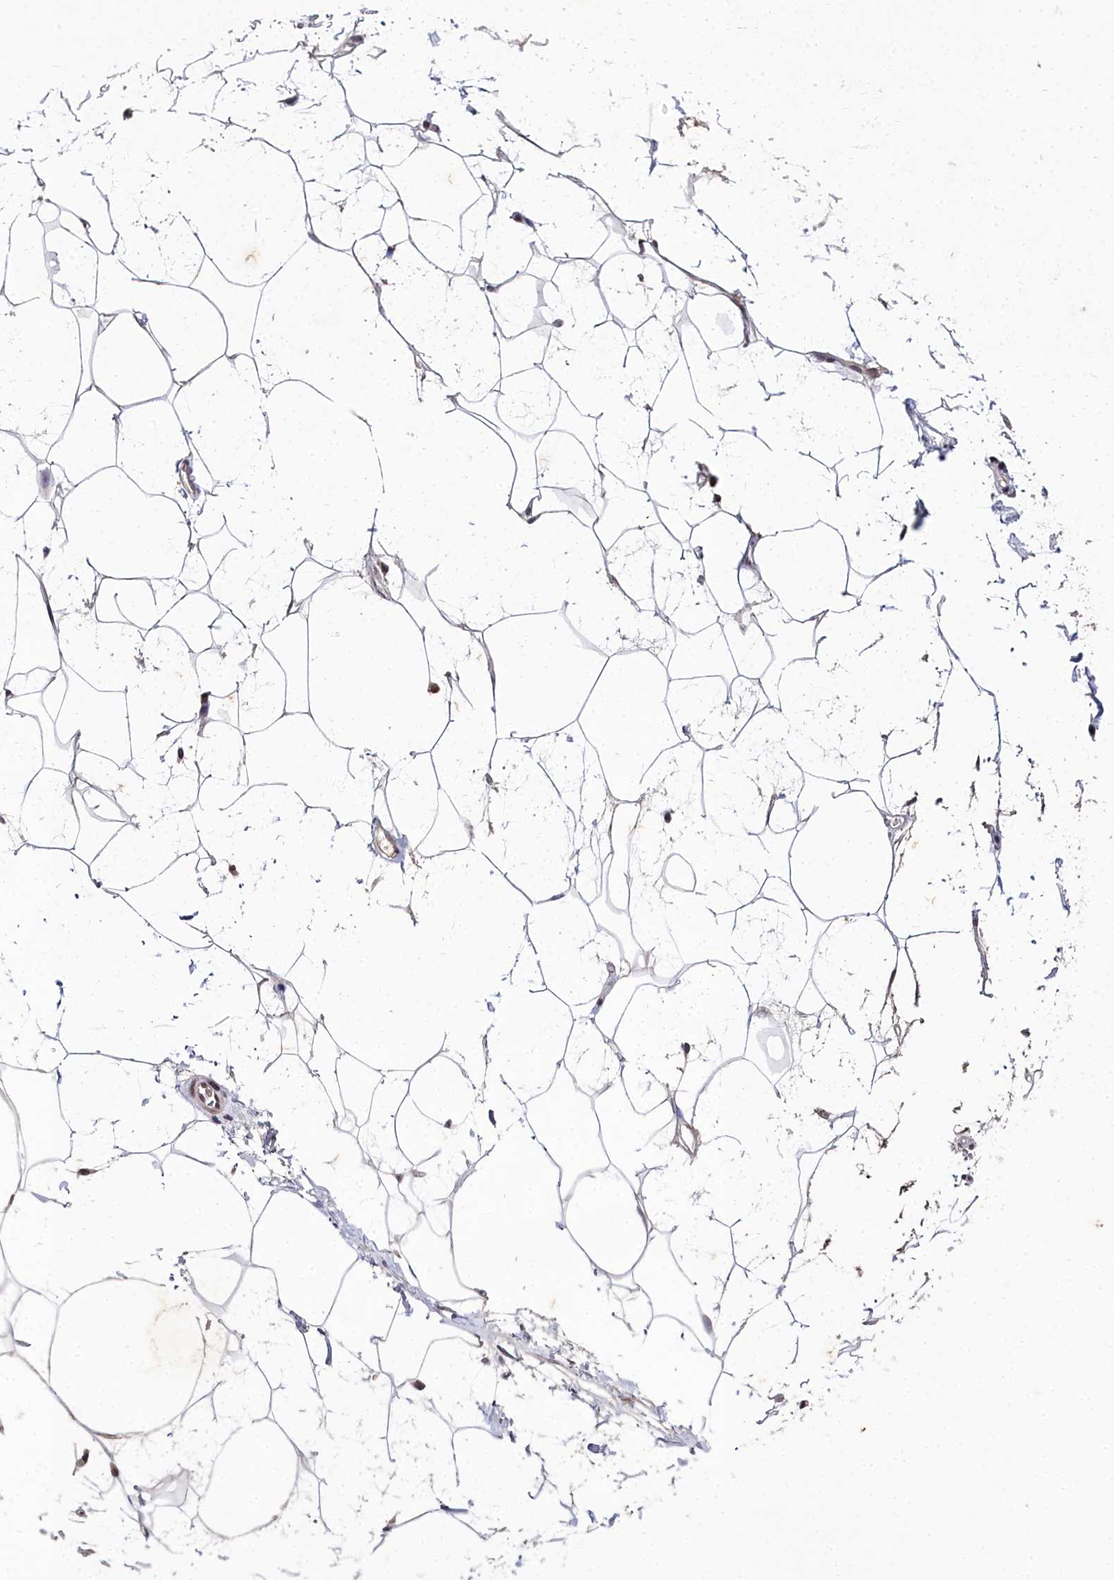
{"staining": {"intensity": "negative", "quantity": "none", "location": "none"}, "tissue": "adipose tissue", "cell_type": "Adipocytes", "image_type": "normal", "snomed": [{"axis": "morphology", "description": "Normal tissue, NOS"}, {"axis": "morphology", "description": "Adenocarcinoma, NOS"}, {"axis": "topography", "description": "Rectum"}, {"axis": "topography", "description": "Vagina"}, {"axis": "topography", "description": "Peripheral nerve tissue"}], "caption": "Micrograph shows no protein positivity in adipocytes of unremarkable adipose tissue. (DAB (3,3'-diaminobenzidine) immunohistochemistry visualized using brightfield microscopy, high magnification).", "gene": "FZD4", "patient": {"sex": "female", "age": 71}}